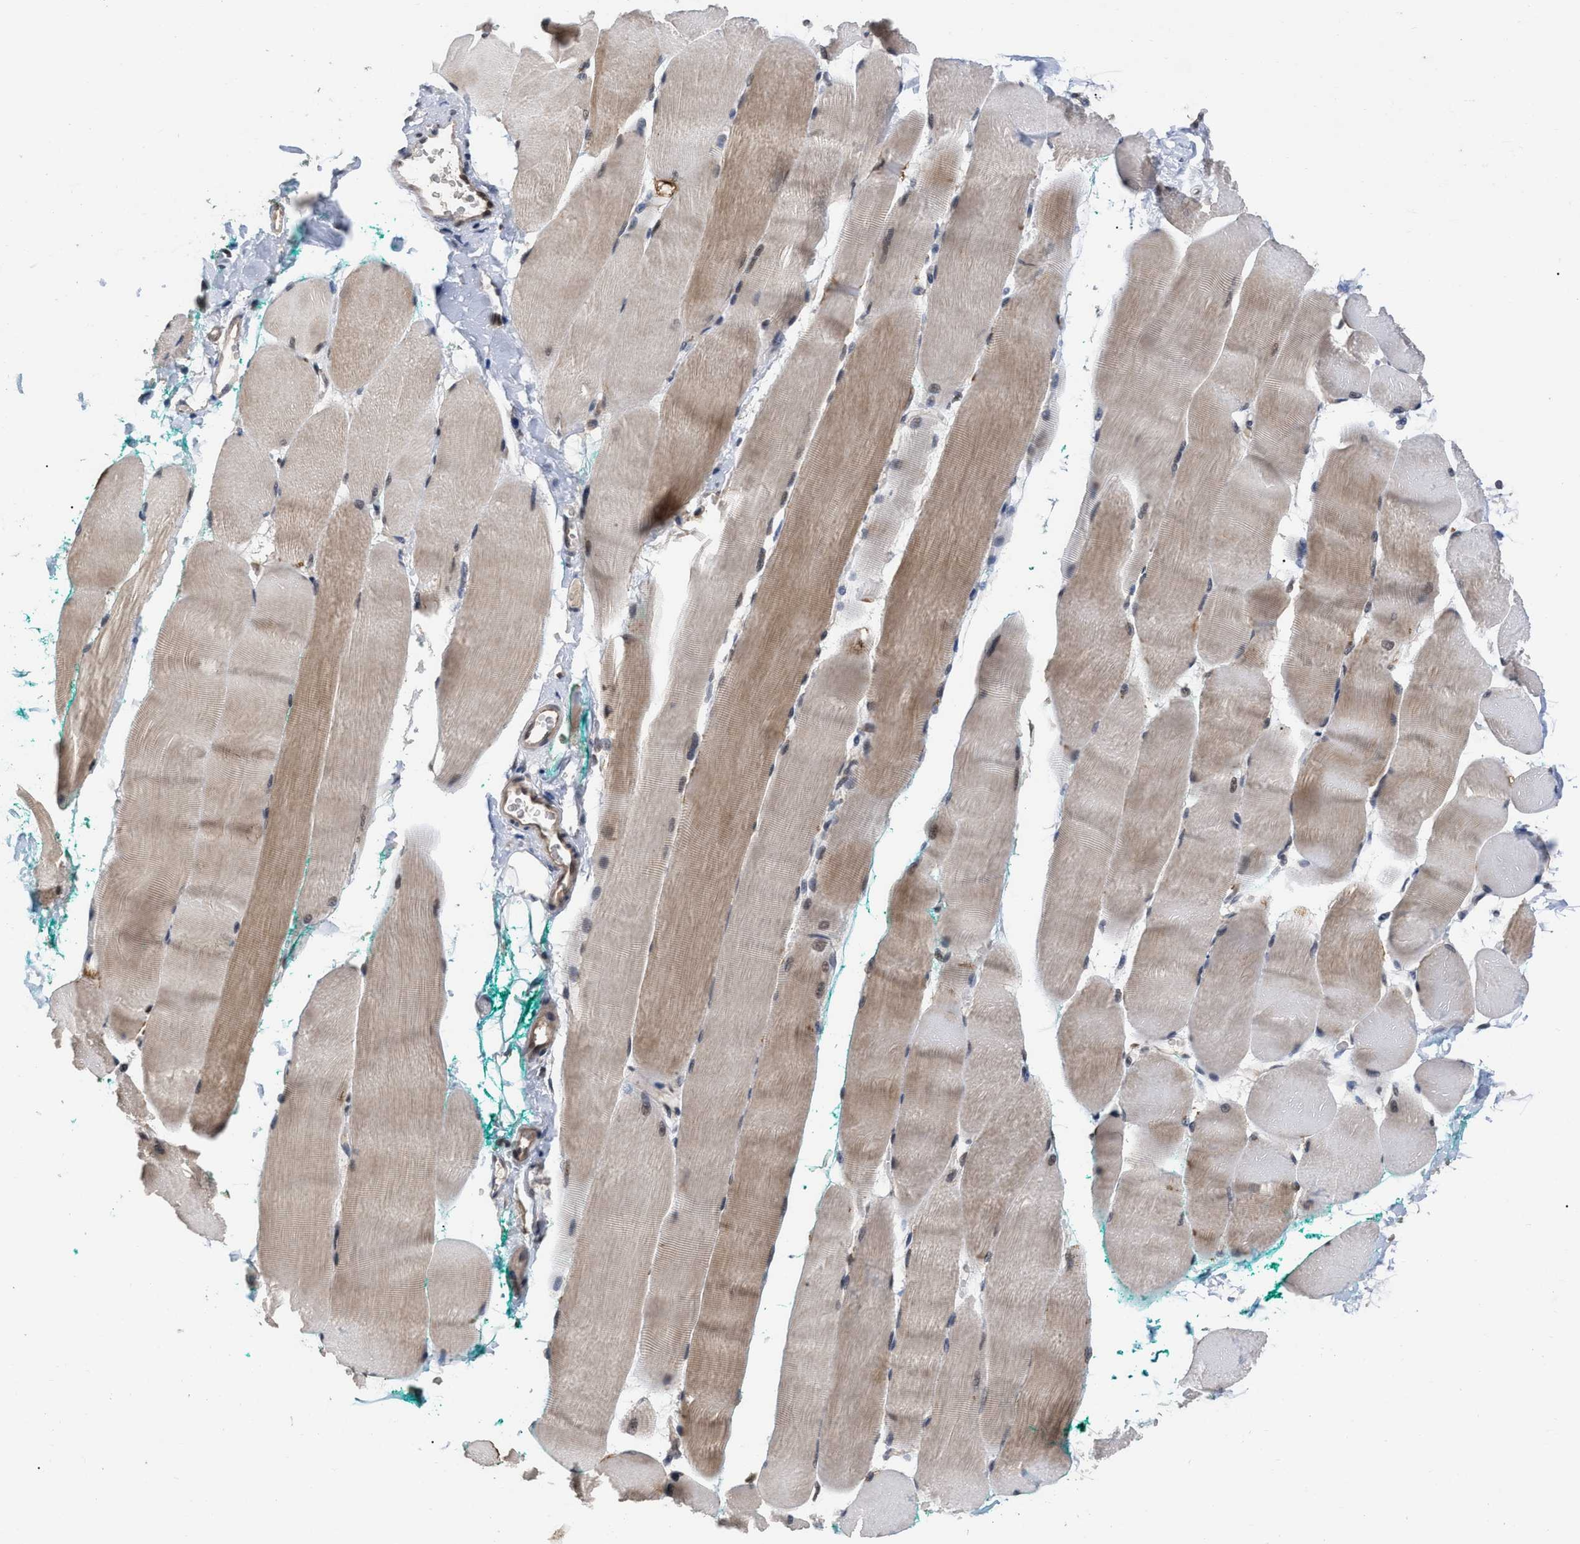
{"staining": {"intensity": "weak", "quantity": "25%-75%", "location": "cytoplasmic/membranous"}, "tissue": "skeletal muscle", "cell_type": "Myocytes", "image_type": "normal", "snomed": [{"axis": "morphology", "description": "Normal tissue, NOS"}, {"axis": "morphology", "description": "Squamous cell carcinoma, NOS"}, {"axis": "topography", "description": "Skeletal muscle"}], "caption": "This micrograph displays immunohistochemistry staining of benign skeletal muscle, with low weak cytoplasmic/membranous staining in about 25%-75% of myocytes.", "gene": "JAZF1", "patient": {"sex": "male", "age": 51}}